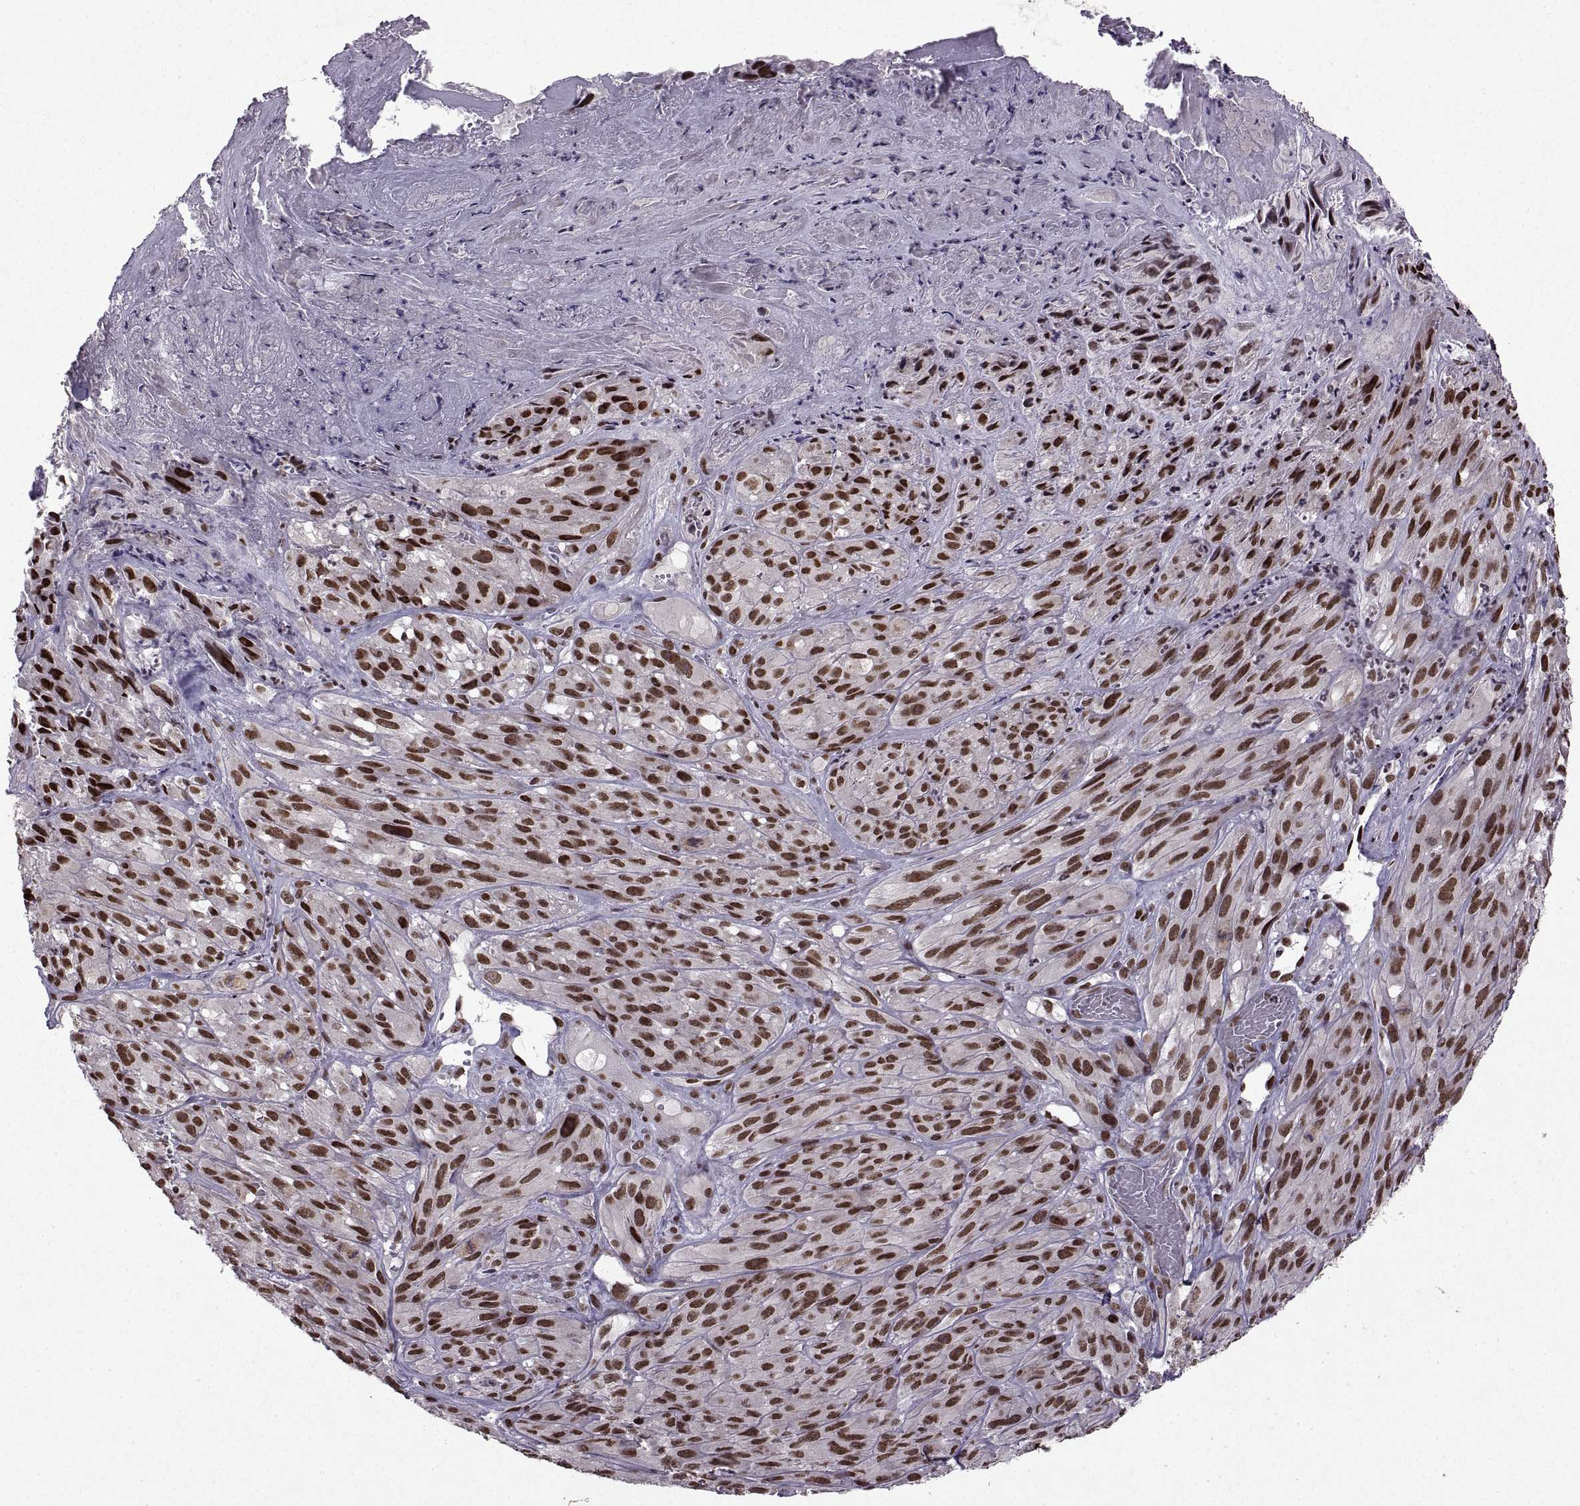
{"staining": {"intensity": "strong", "quantity": ">75%", "location": "nuclear"}, "tissue": "melanoma", "cell_type": "Tumor cells", "image_type": "cancer", "snomed": [{"axis": "morphology", "description": "Malignant melanoma, NOS"}, {"axis": "topography", "description": "Skin"}], "caption": "Tumor cells demonstrate strong nuclear staining in approximately >75% of cells in melanoma.", "gene": "MT1E", "patient": {"sex": "male", "age": 51}}